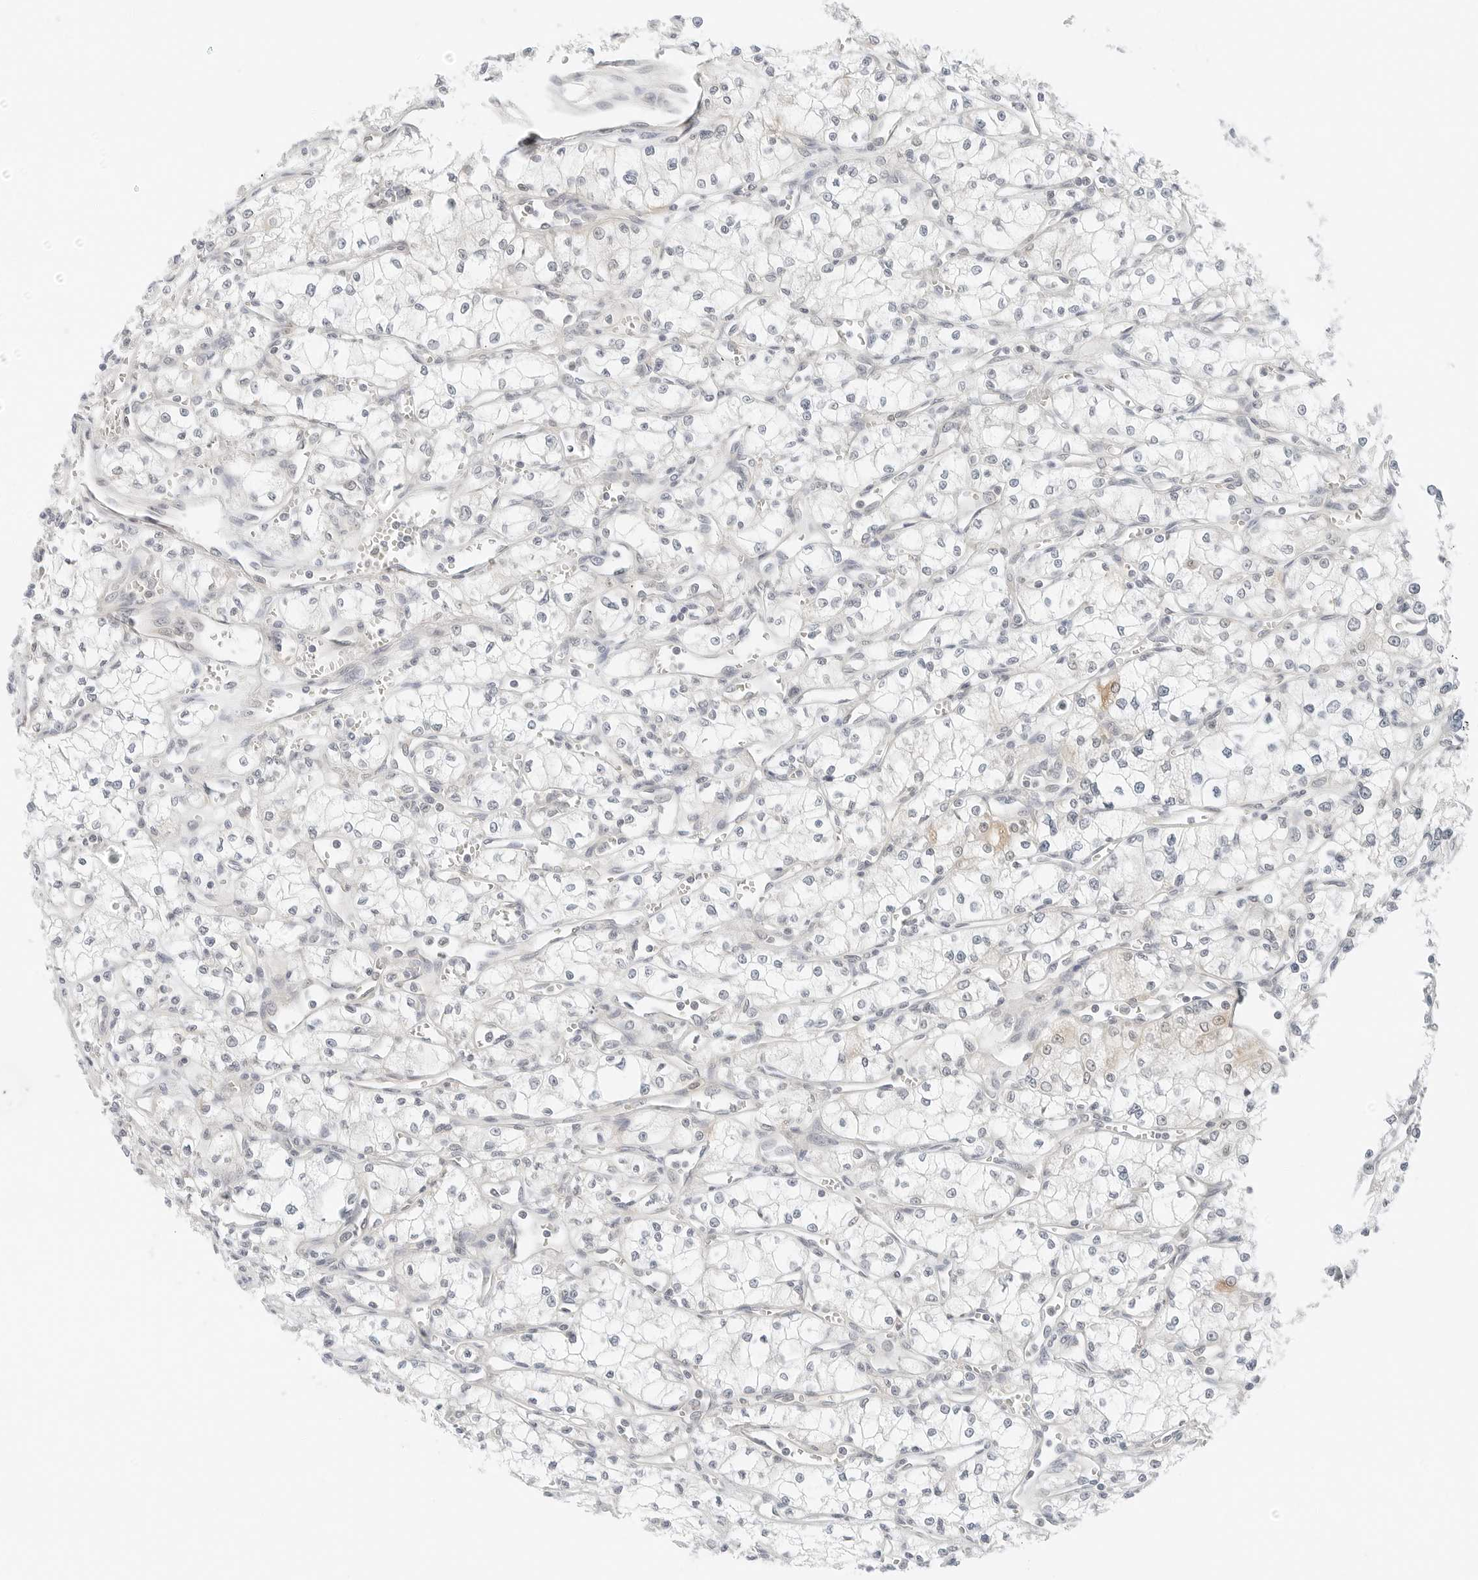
{"staining": {"intensity": "negative", "quantity": "none", "location": "none"}, "tissue": "renal cancer", "cell_type": "Tumor cells", "image_type": "cancer", "snomed": [{"axis": "morphology", "description": "Adenocarcinoma, NOS"}, {"axis": "topography", "description": "Kidney"}], "caption": "Tumor cells show no significant protein expression in renal adenocarcinoma.", "gene": "IQCC", "patient": {"sex": "male", "age": 59}}